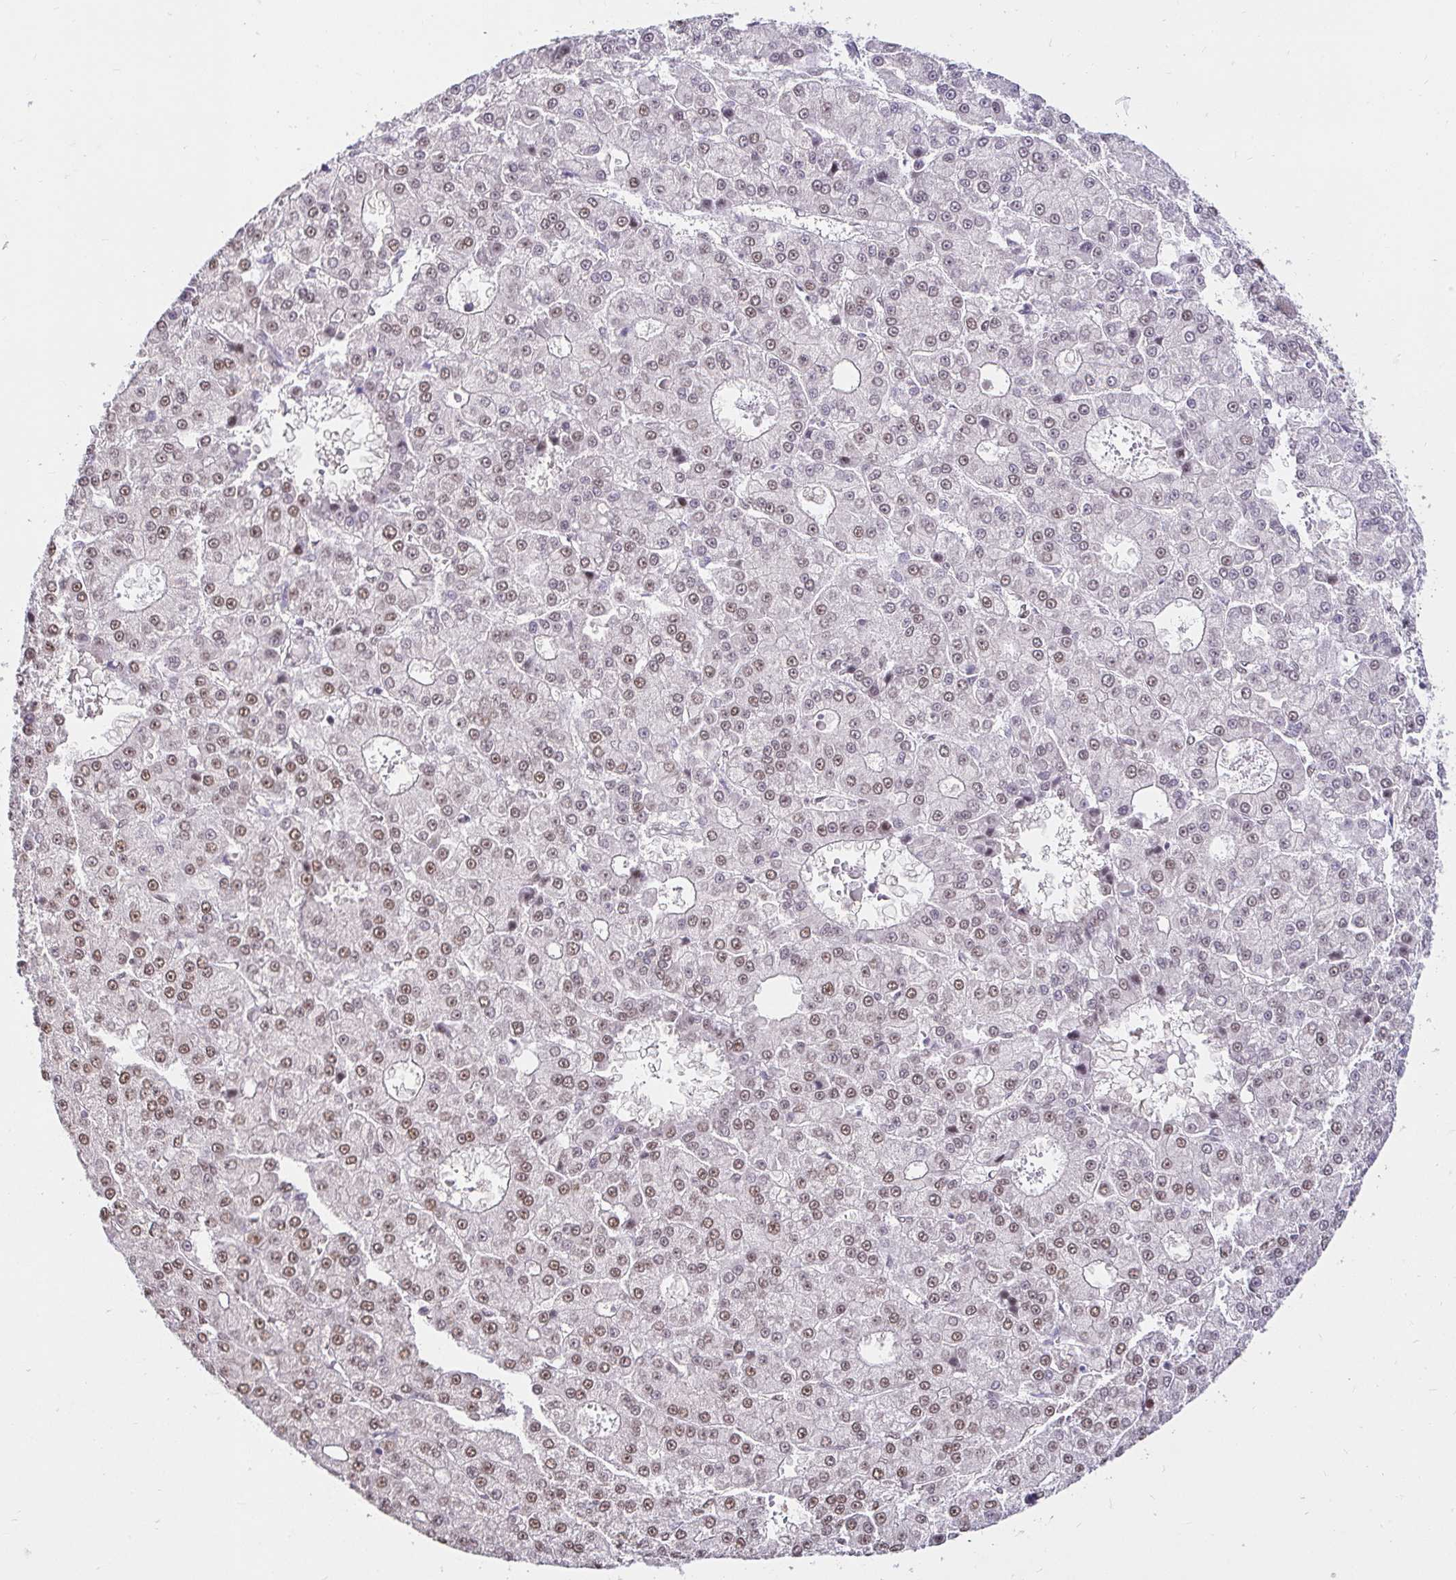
{"staining": {"intensity": "moderate", "quantity": ">75%", "location": "nuclear"}, "tissue": "liver cancer", "cell_type": "Tumor cells", "image_type": "cancer", "snomed": [{"axis": "morphology", "description": "Carcinoma, Hepatocellular, NOS"}, {"axis": "topography", "description": "Liver"}], "caption": "A high-resolution photomicrograph shows immunohistochemistry (IHC) staining of liver hepatocellular carcinoma, which shows moderate nuclear positivity in about >75% of tumor cells. The staining is performed using DAB brown chromogen to label protein expression. The nuclei are counter-stained blue using hematoxylin.", "gene": "RIMS4", "patient": {"sex": "male", "age": 70}}